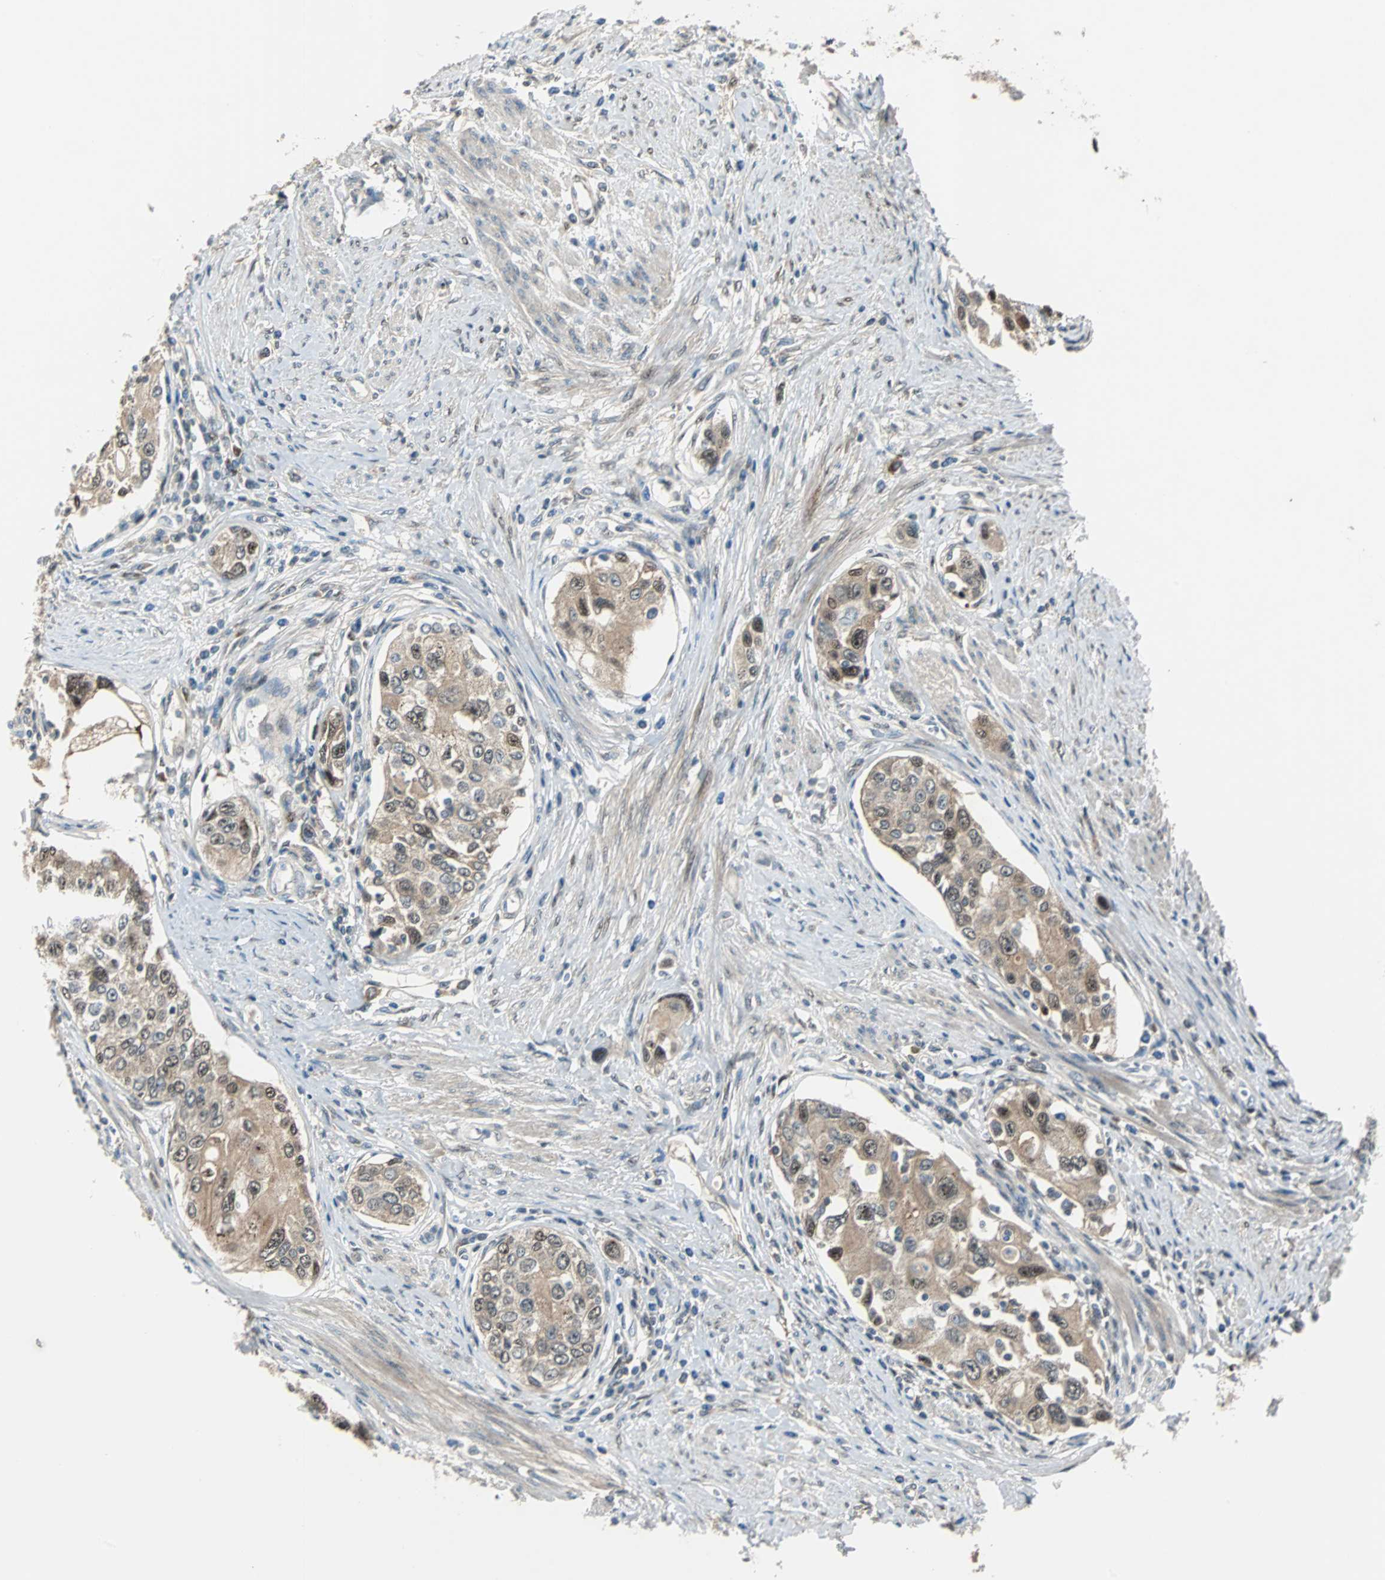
{"staining": {"intensity": "moderate", "quantity": ">75%", "location": "cytoplasmic/membranous,nuclear"}, "tissue": "urothelial cancer", "cell_type": "Tumor cells", "image_type": "cancer", "snomed": [{"axis": "morphology", "description": "Urothelial carcinoma, High grade"}, {"axis": "topography", "description": "Urinary bladder"}], "caption": "A photomicrograph of urothelial cancer stained for a protein reveals moderate cytoplasmic/membranous and nuclear brown staining in tumor cells.", "gene": "FHL2", "patient": {"sex": "female", "age": 56}}